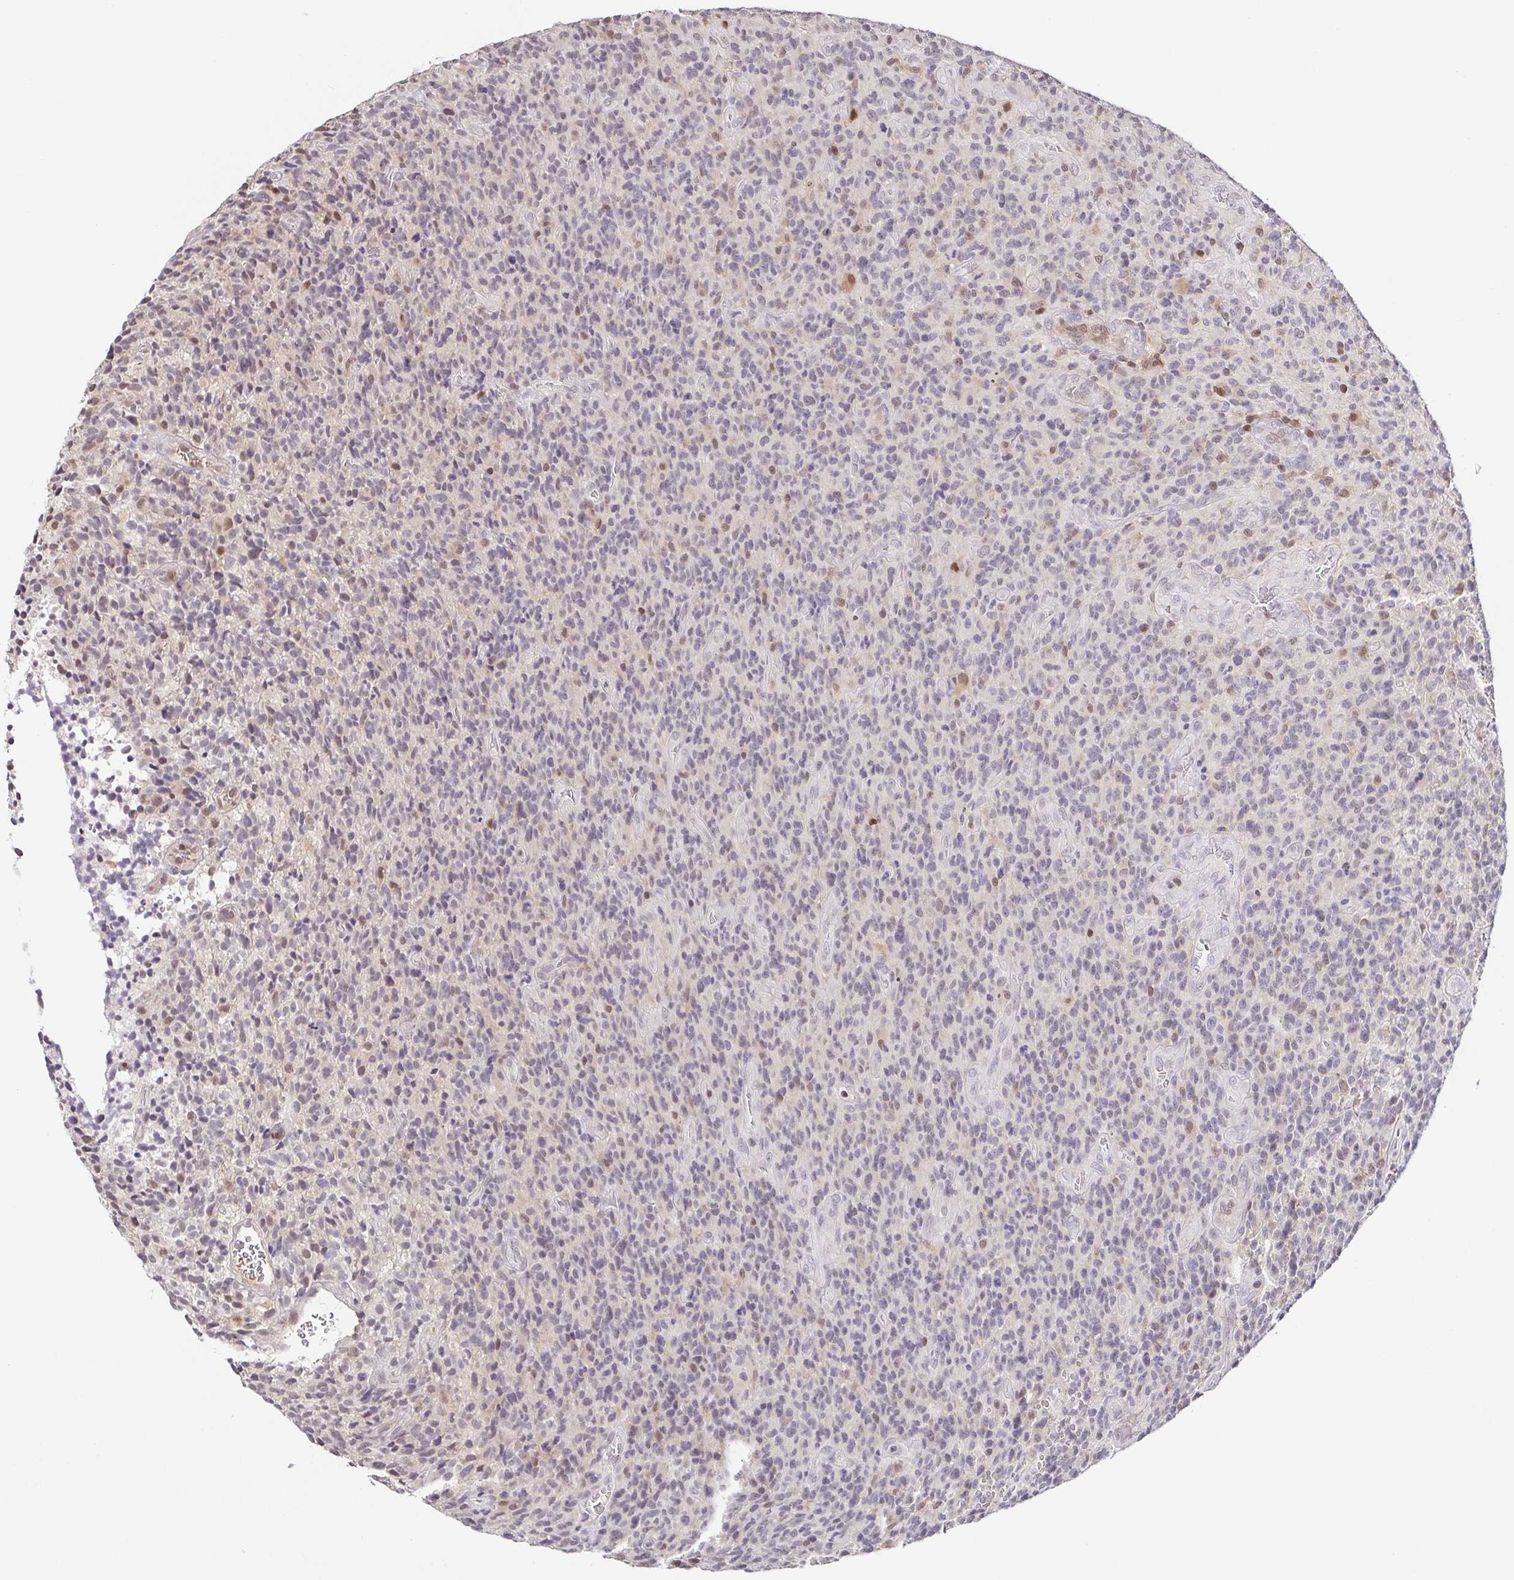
{"staining": {"intensity": "weak", "quantity": "25%-75%", "location": "cytoplasmic/membranous,nuclear"}, "tissue": "glioma", "cell_type": "Tumor cells", "image_type": "cancer", "snomed": [{"axis": "morphology", "description": "Glioma, malignant, High grade"}, {"axis": "topography", "description": "Brain"}], "caption": "The histopathology image demonstrates immunohistochemical staining of glioma. There is weak cytoplasmic/membranous and nuclear positivity is appreciated in approximately 25%-75% of tumor cells. (Brightfield microscopy of DAB IHC at high magnification).", "gene": "PSMB9", "patient": {"sex": "male", "age": 76}}